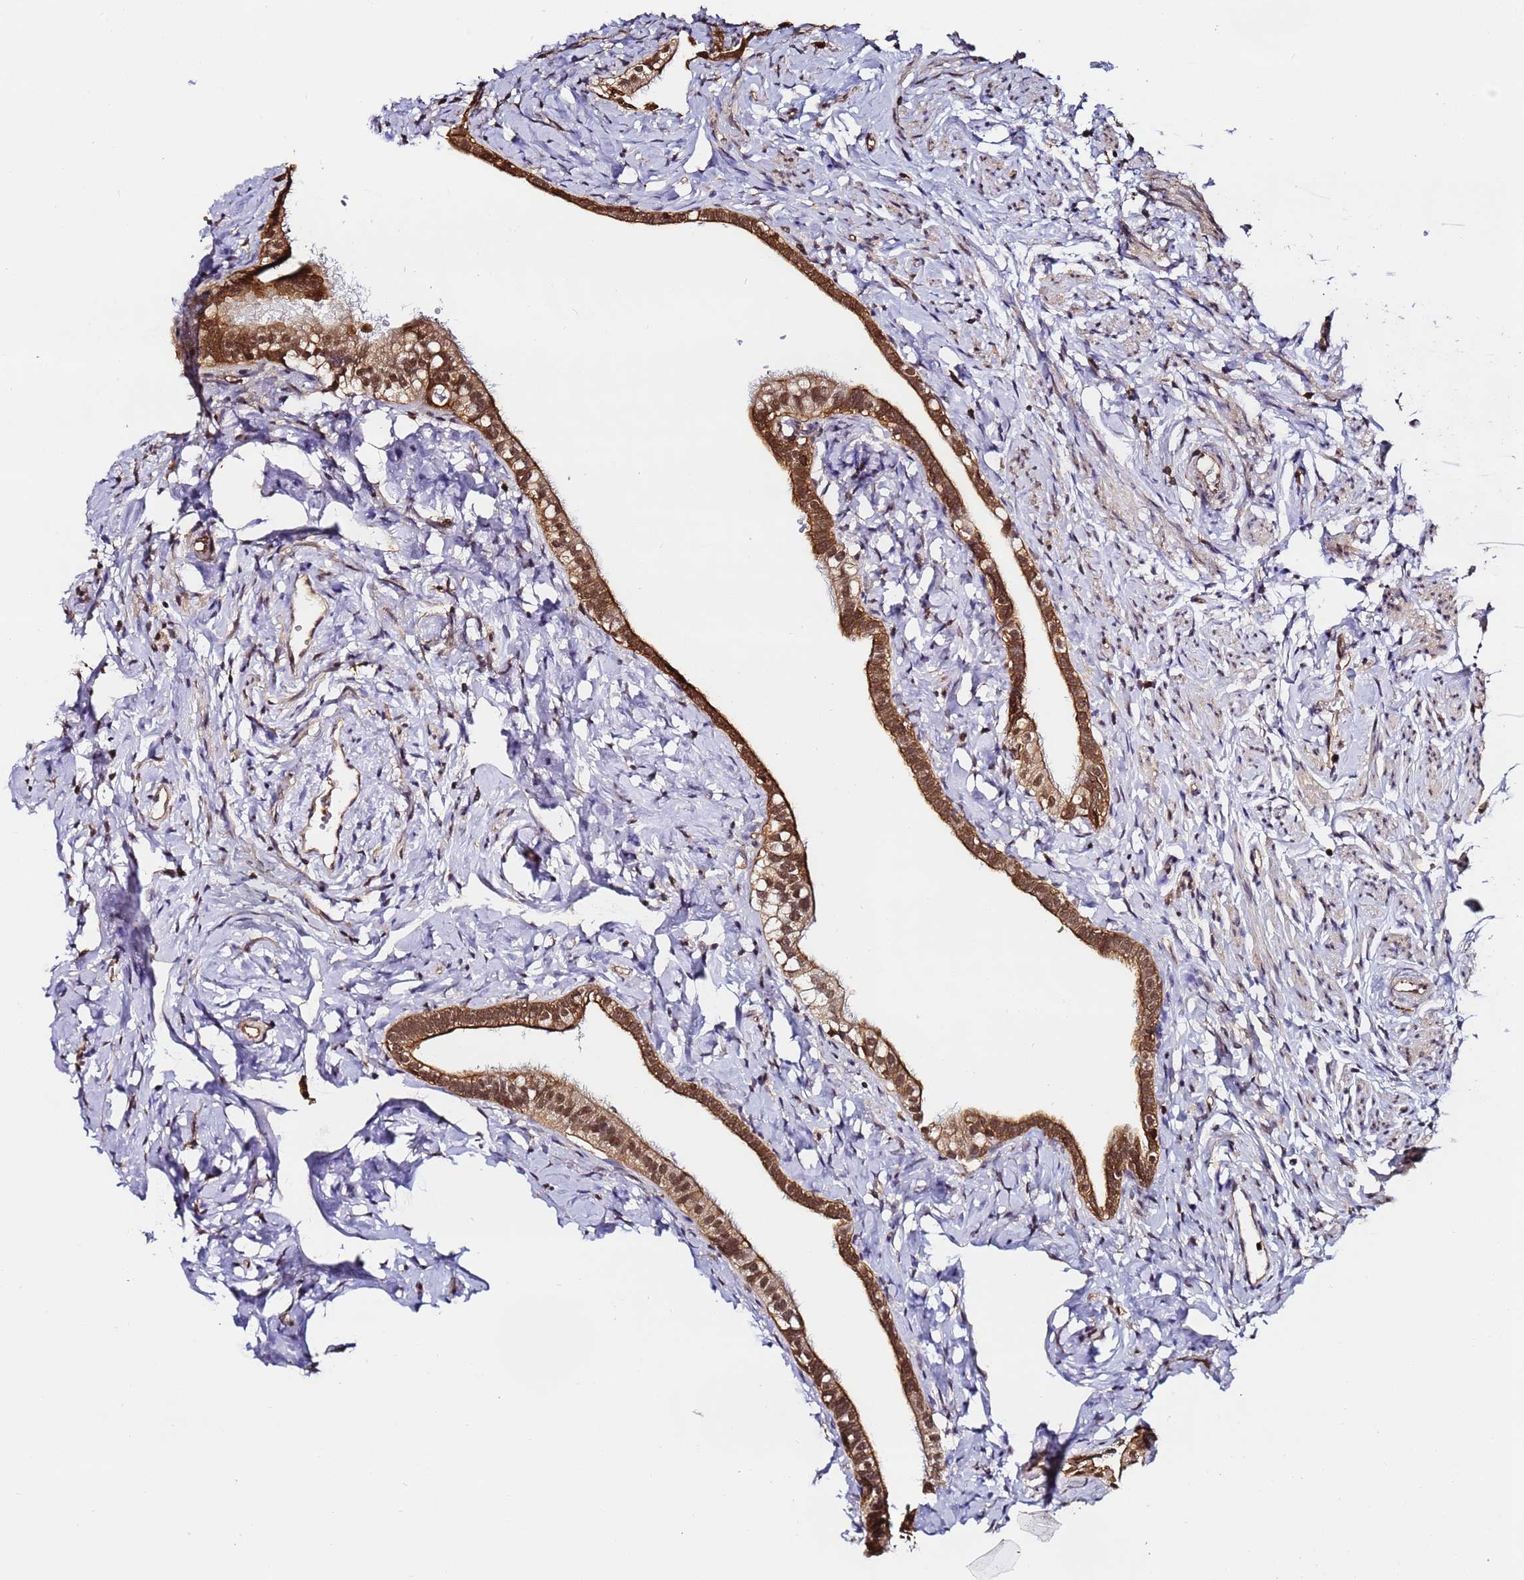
{"staining": {"intensity": "moderate", "quantity": ">75%", "location": "cytoplasmic/membranous,nuclear"}, "tissue": "fallopian tube", "cell_type": "Glandular cells", "image_type": "normal", "snomed": [{"axis": "morphology", "description": "Normal tissue, NOS"}, {"axis": "topography", "description": "Fallopian tube"}], "caption": "Brown immunohistochemical staining in benign fallopian tube demonstrates moderate cytoplasmic/membranous,nuclear staining in approximately >75% of glandular cells.", "gene": "PPP4C", "patient": {"sex": "female", "age": 66}}